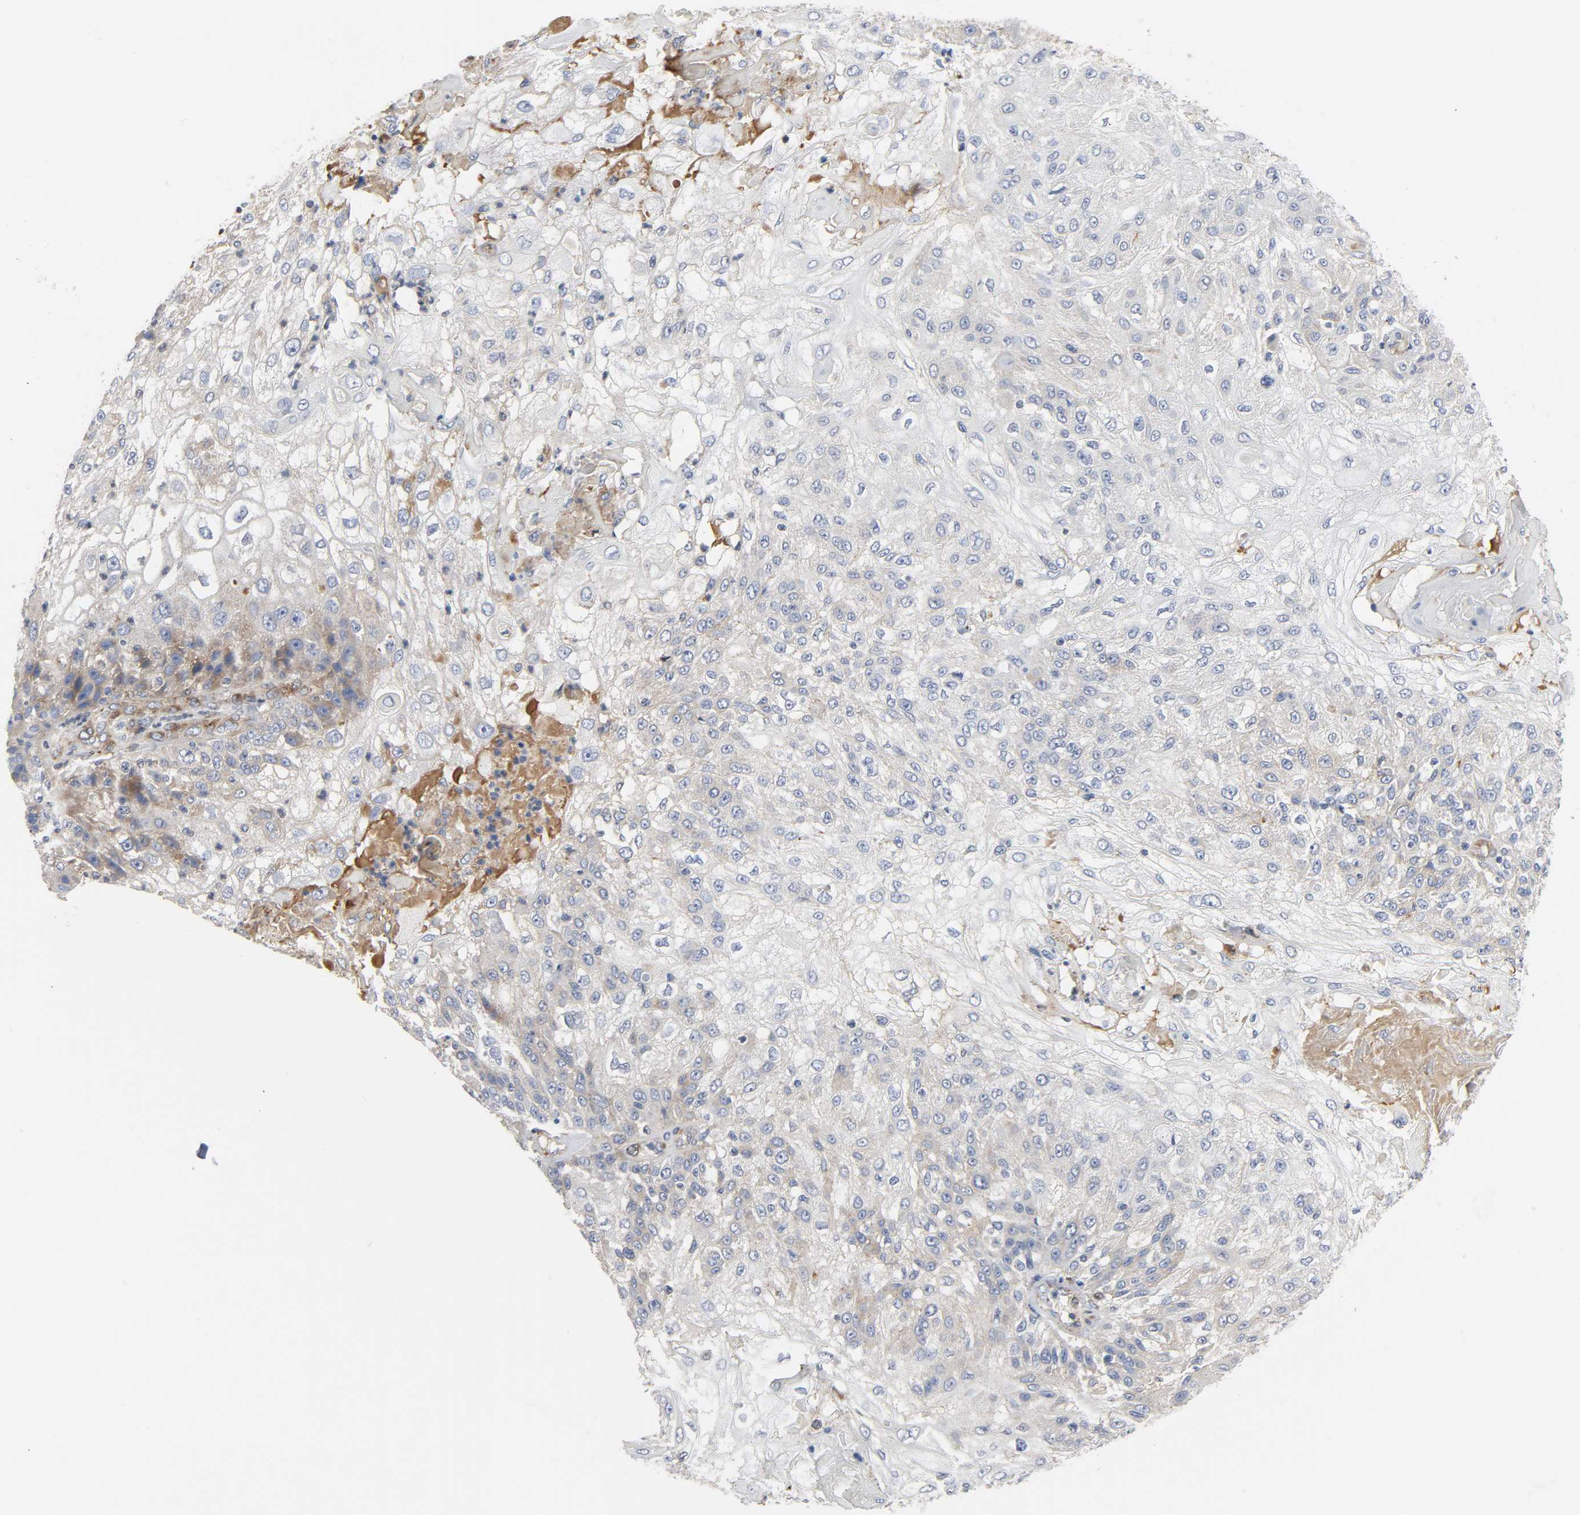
{"staining": {"intensity": "negative", "quantity": "none", "location": "none"}, "tissue": "skin cancer", "cell_type": "Tumor cells", "image_type": "cancer", "snomed": [{"axis": "morphology", "description": "Normal tissue, NOS"}, {"axis": "morphology", "description": "Squamous cell carcinoma, NOS"}, {"axis": "topography", "description": "Skin"}], "caption": "Skin cancer was stained to show a protein in brown. There is no significant staining in tumor cells. (DAB IHC with hematoxylin counter stain).", "gene": "ARHGAP1", "patient": {"sex": "female", "age": 83}}